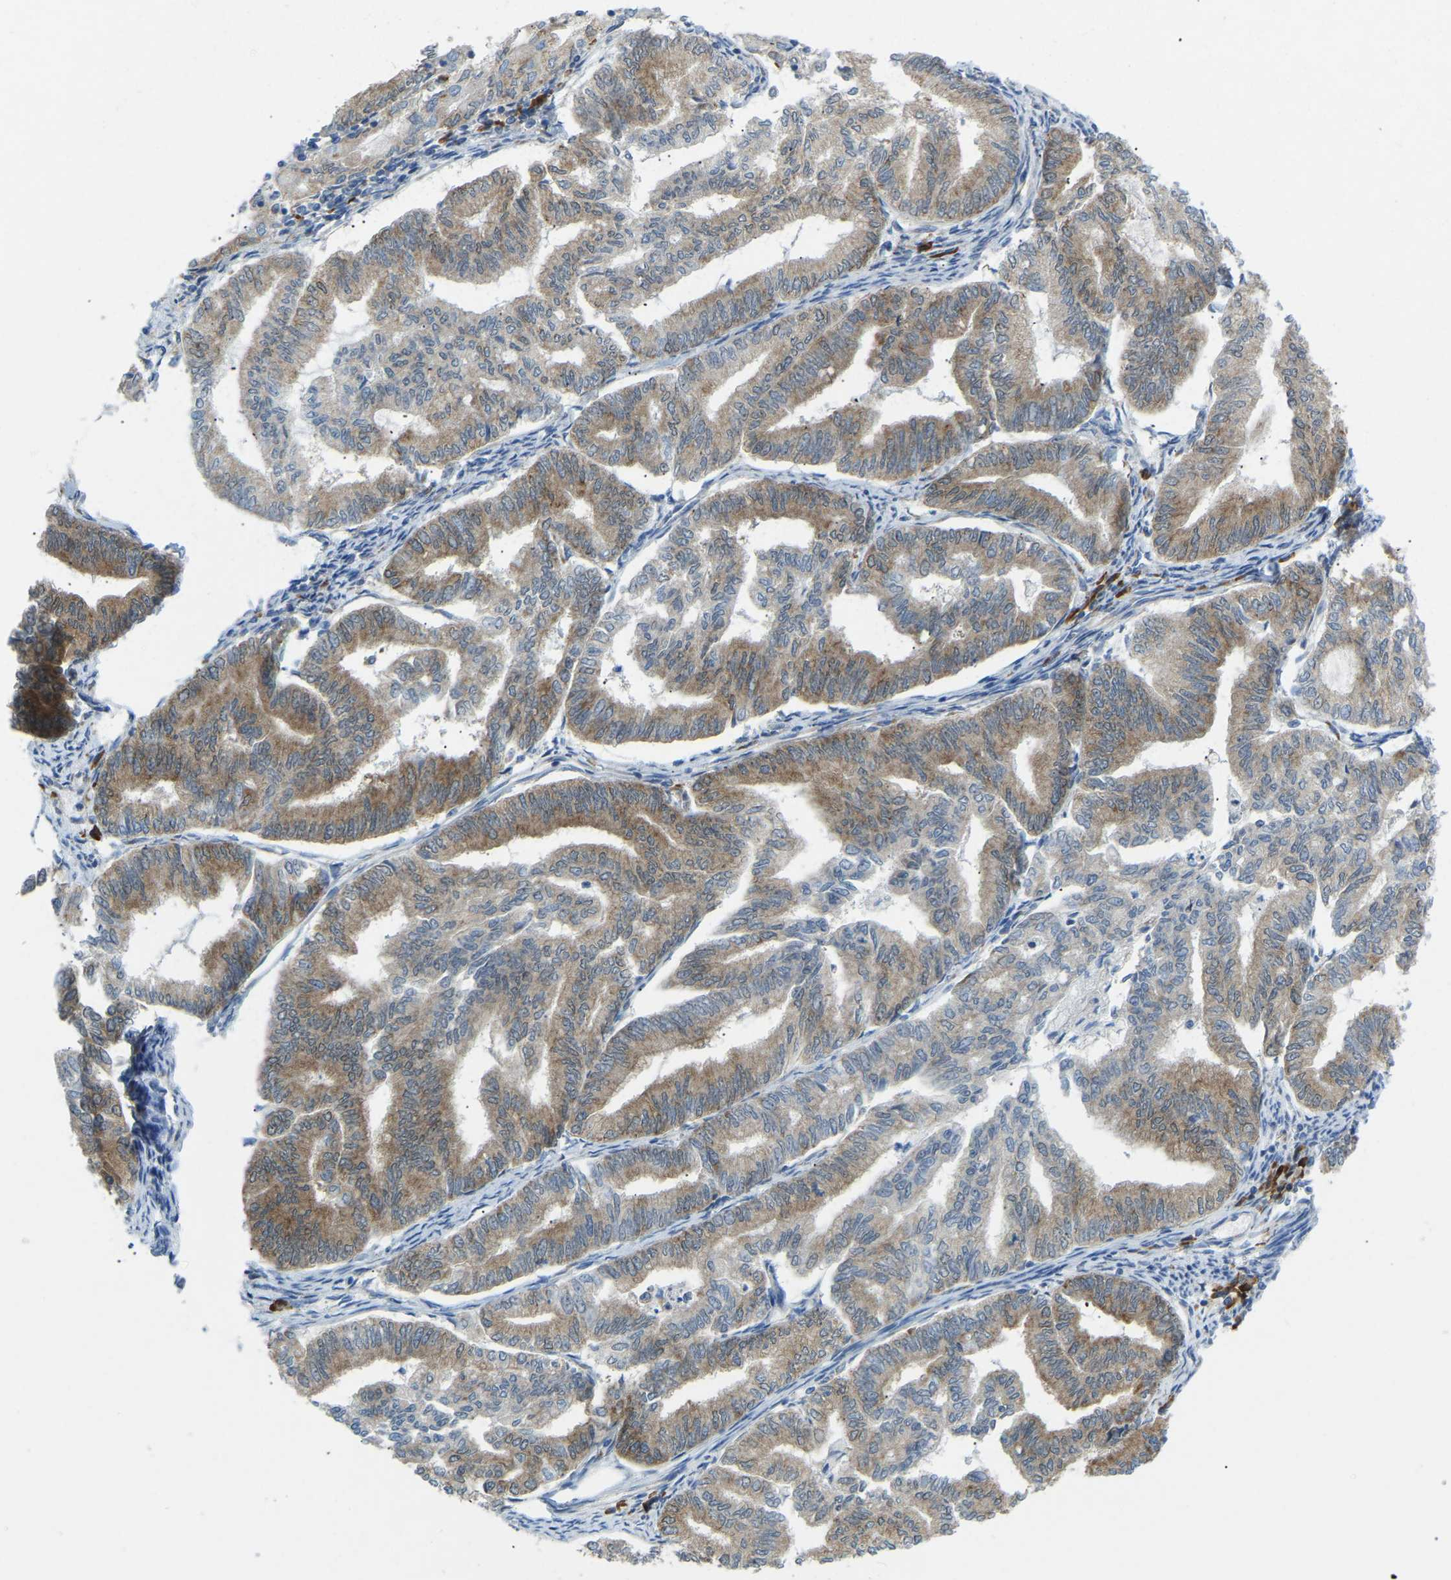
{"staining": {"intensity": "moderate", "quantity": ">75%", "location": "cytoplasmic/membranous"}, "tissue": "endometrial cancer", "cell_type": "Tumor cells", "image_type": "cancer", "snomed": [{"axis": "morphology", "description": "Adenocarcinoma, NOS"}, {"axis": "topography", "description": "Endometrium"}], "caption": "Endometrial cancer was stained to show a protein in brown. There is medium levels of moderate cytoplasmic/membranous positivity in about >75% of tumor cells. (Brightfield microscopy of DAB IHC at high magnification).", "gene": "SND1", "patient": {"sex": "female", "age": 79}}